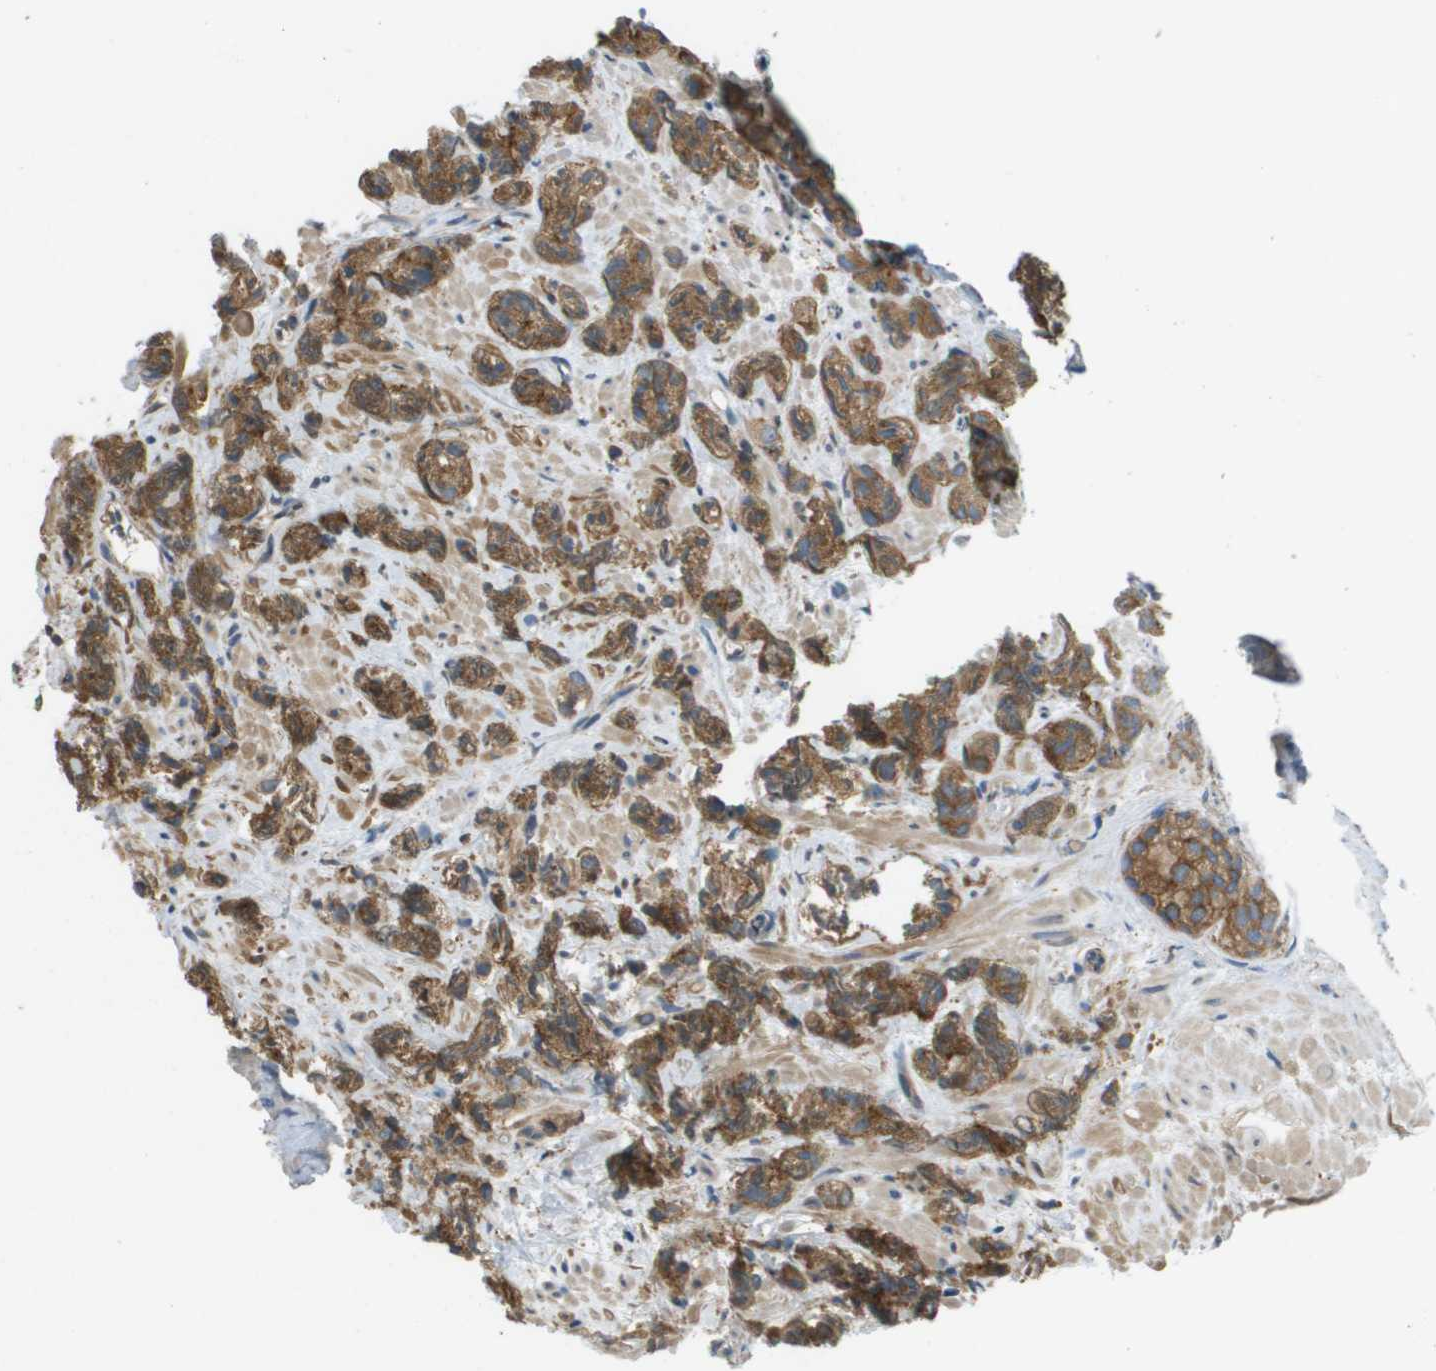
{"staining": {"intensity": "strong", "quantity": ">75%", "location": "cytoplasmic/membranous"}, "tissue": "prostate cancer", "cell_type": "Tumor cells", "image_type": "cancer", "snomed": [{"axis": "morphology", "description": "Adenocarcinoma, Low grade"}, {"axis": "topography", "description": "Prostate"}], "caption": "High-power microscopy captured an immunohistochemistry (IHC) histopathology image of prostate adenocarcinoma (low-grade), revealing strong cytoplasmic/membranous staining in approximately >75% of tumor cells.", "gene": "CORO1B", "patient": {"sex": "male", "age": 89}}